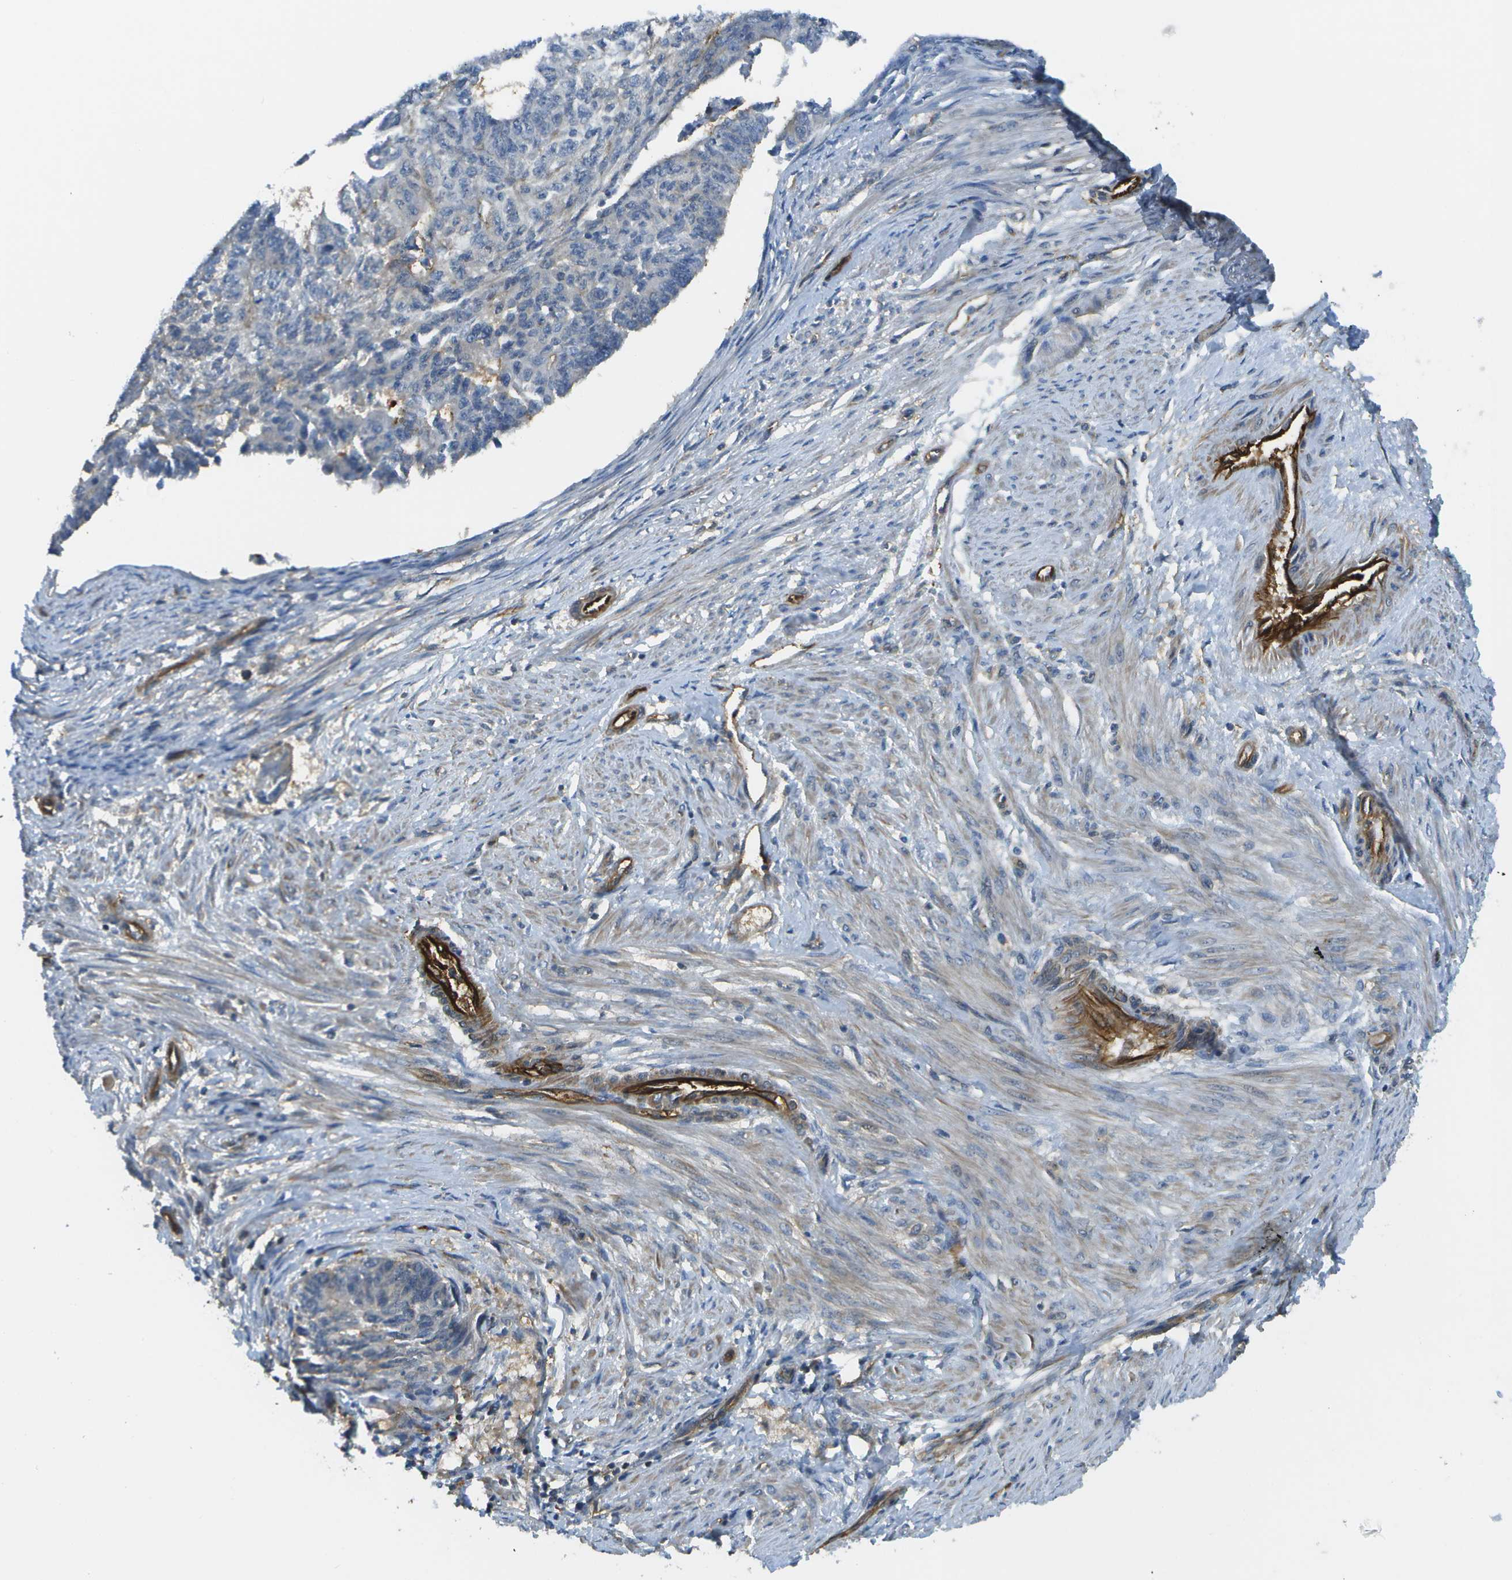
{"staining": {"intensity": "negative", "quantity": "none", "location": "none"}, "tissue": "endometrial cancer", "cell_type": "Tumor cells", "image_type": "cancer", "snomed": [{"axis": "morphology", "description": "Adenocarcinoma, NOS"}, {"axis": "topography", "description": "Endometrium"}], "caption": "Immunohistochemical staining of human adenocarcinoma (endometrial) shows no significant staining in tumor cells.", "gene": "KIAA0040", "patient": {"sex": "female", "age": 32}}